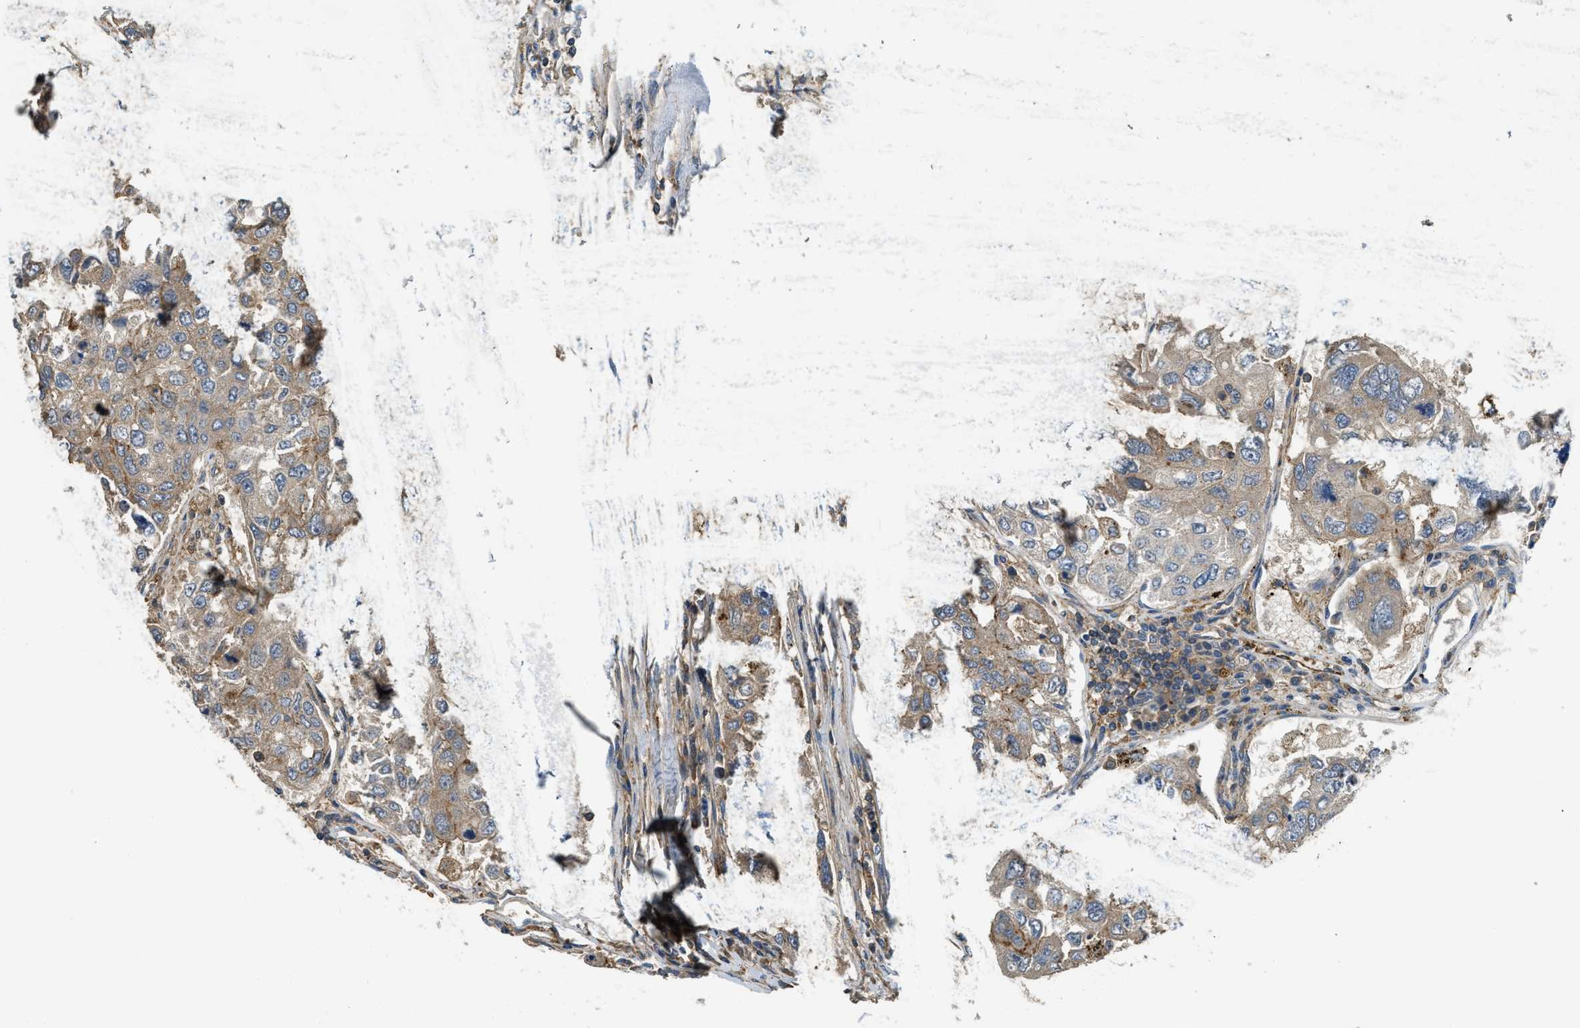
{"staining": {"intensity": "moderate", "quantity": "25%-75%", "location": "cytoplasmic/membranous"}, "tissue": "urothelial cancer", "cell_type": "Tumor cells", "image_type": "cancer", "snomed": [{"axis": "morphology", "description": "Urothelial carcinoma, High grade"}, {"axis": "topography", "description": "Lymph node"}, {"axis": "topography", "description": "Urinary bladder"}], "caption": "DAB (3,3'-diaminobenzidine) immunohistochemical staining of urothelial cancer reveals moderate cytoplasmic/membranous protein staining in about 25%-75% of tumor cells.", "gene": "BAG4", "patient": {"sex": "male", "age": 51}}